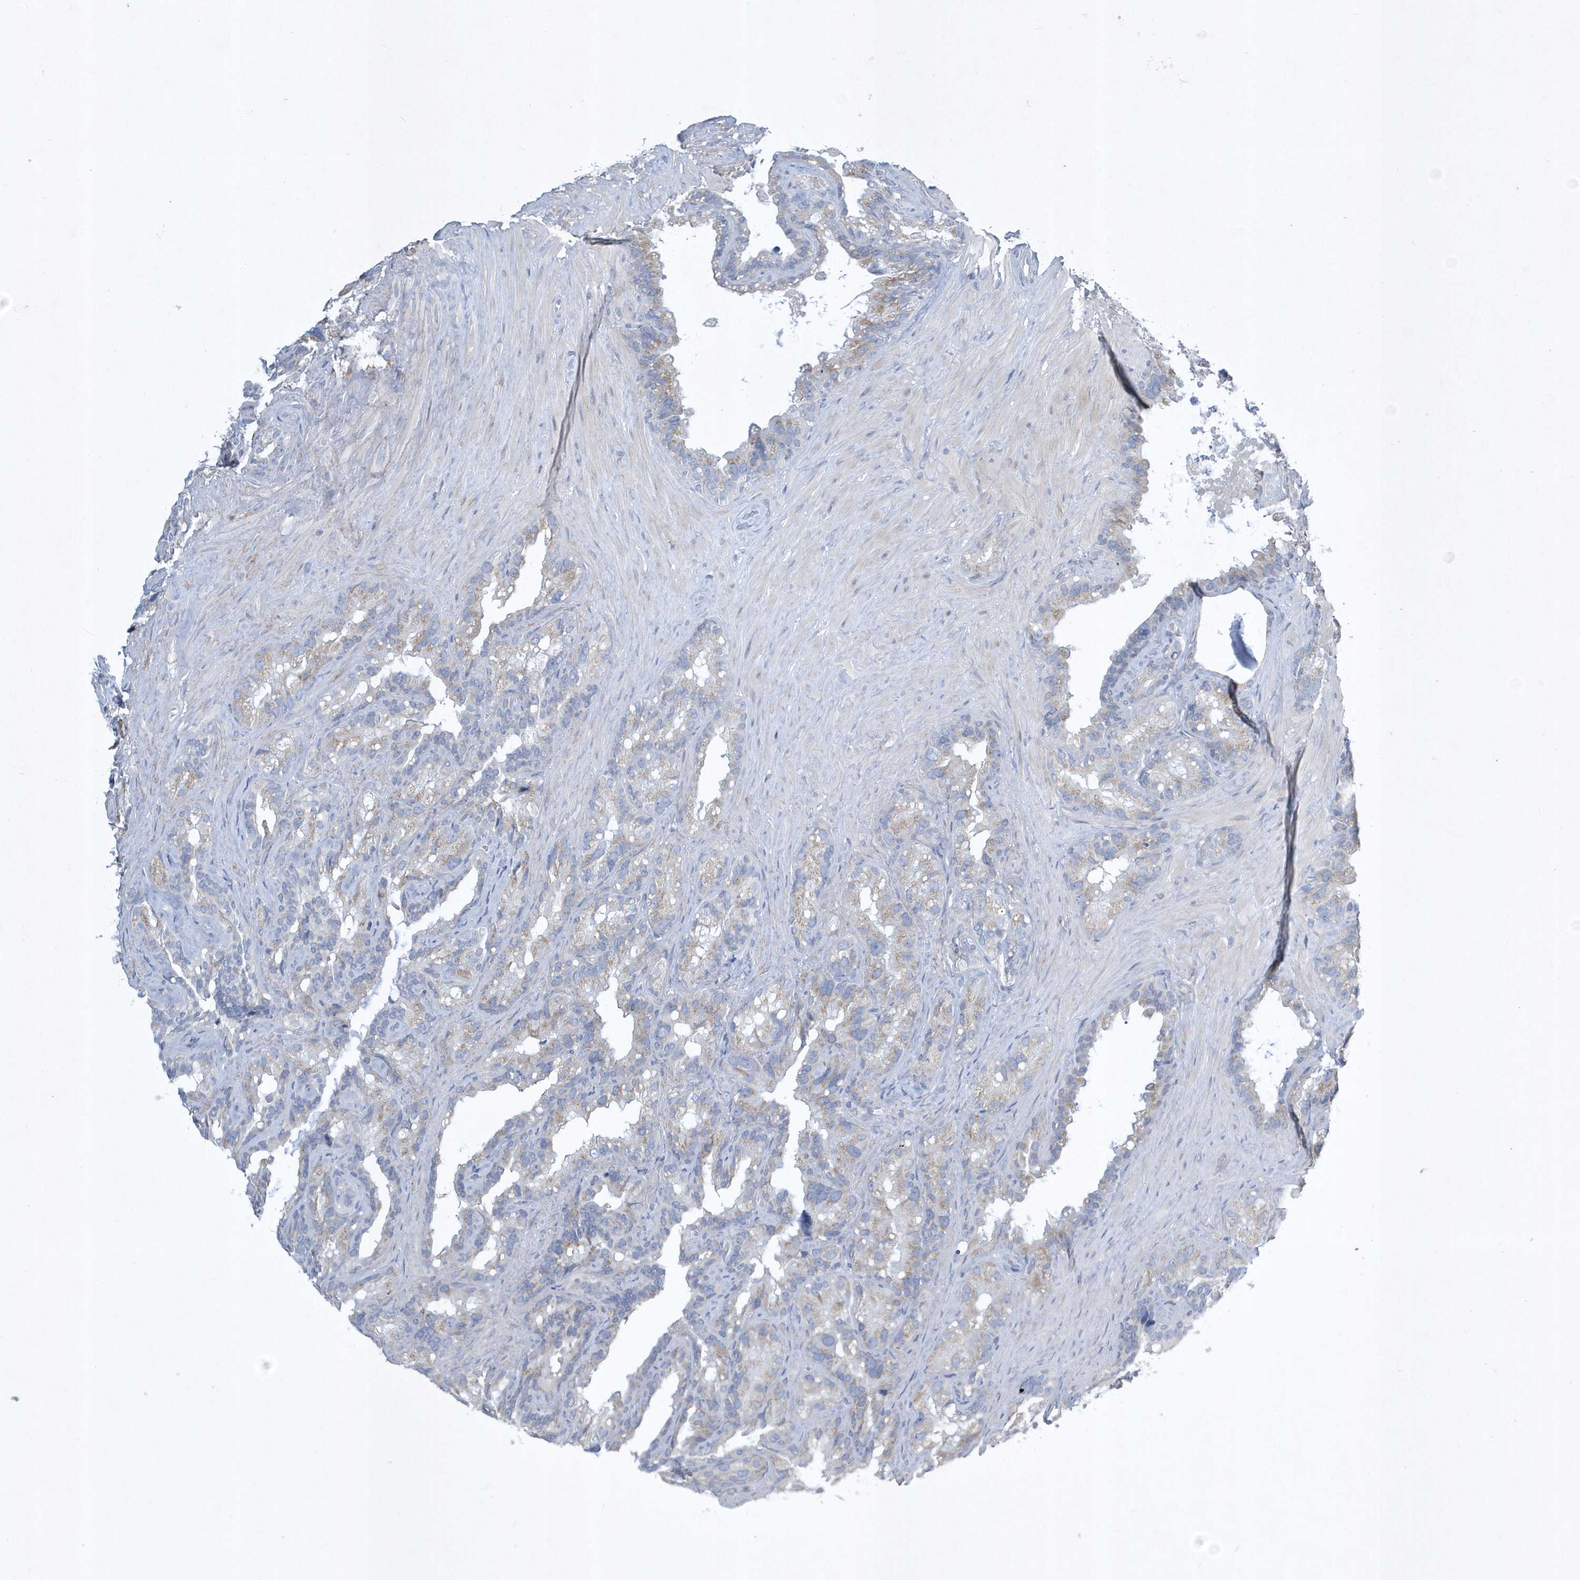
{"staining": {"intensity": "weak", "quantity": "25%-75%", "location": "cytoplasmic/membranous"}, "tissue": "seminal vesicle", "cell_type": "Glandular cells", "image_type": "normal", "snomed": [{"axis": "morphology", "description": "Normal tissue, NOS"}, {"axis": "topography", "description": "Prostate"}, {"axis": "topography", "description": "Seminal veicle"}], "caption": "The image displays a brown stain indicating the presence of a protein in the cytoplasmic/membranous of glandular cells in seminal vesicle. The staining is performed using DAB brown chromogen to label protein expression. The nuclei are counter-stained blue using hematoxylin.", "gene": "SPATA18", "patient": {"sex": "male", "age": 68}}